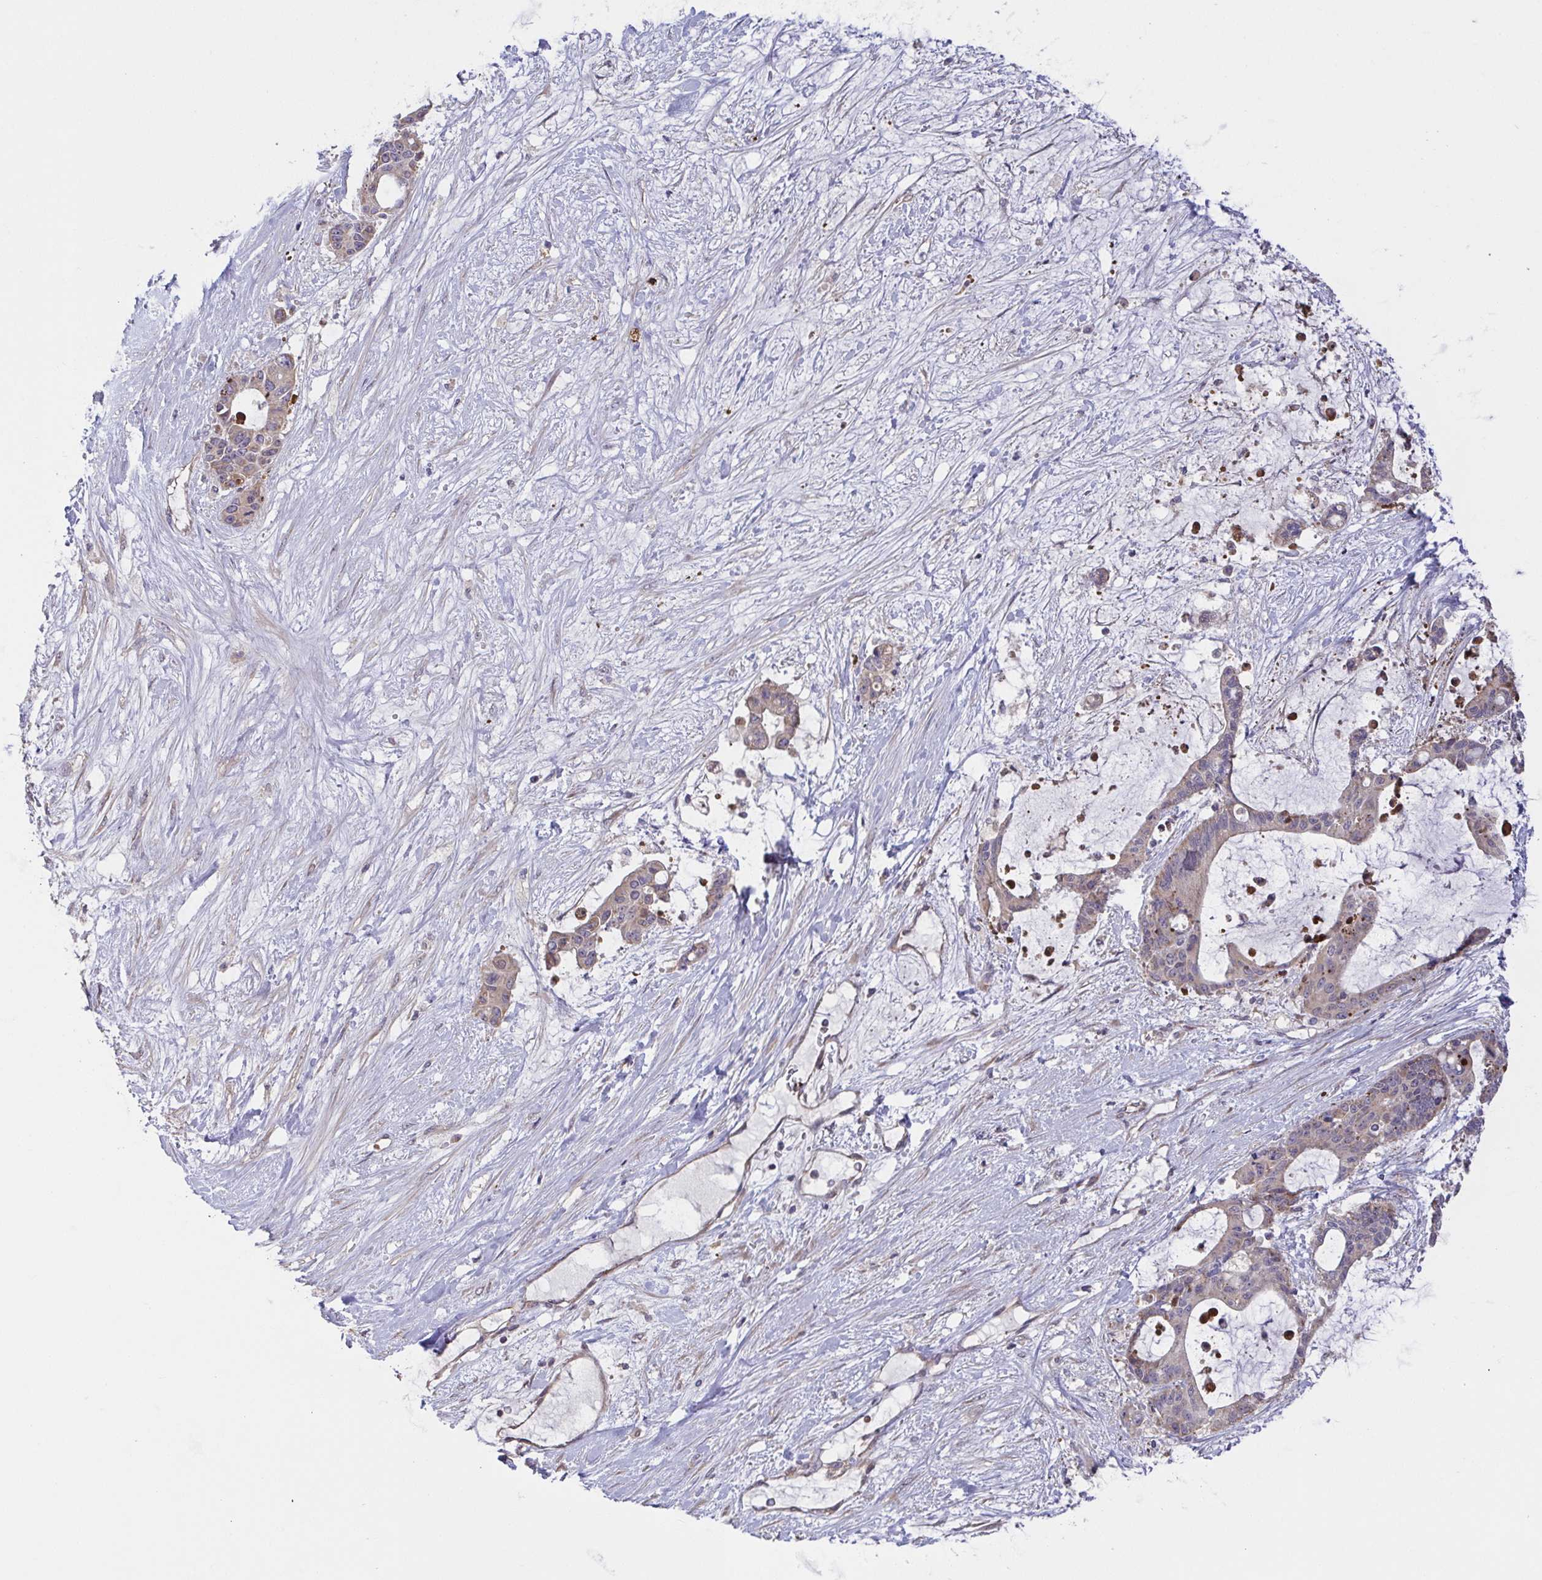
{"staining": {"intensity": "weak", "quantity": "25%-75%", "location": "cytoplasmic/membranous"}, "tissue": "liver cancer", "cell_type": "Tumor cells", "image_type": "cancer", "snomed": [{"axis": "morphology", "description": "Normal tissue, NOS"}, {"axis": "morphology", "description": "Cholangiocarcinoma"}, {"axis": "topography", "description": "Liver"}, {"axis": "topography", "description": "Peripheral nerve tissue"}], "caption": "Cholangiocarcinoma (liver) tissue exhibits weak cytoplasmic/membranous positivity in approximately 25%-75% of tumor cells", "gene": "OSBPL7", "patient": {"sex": "female", "age": 73}}